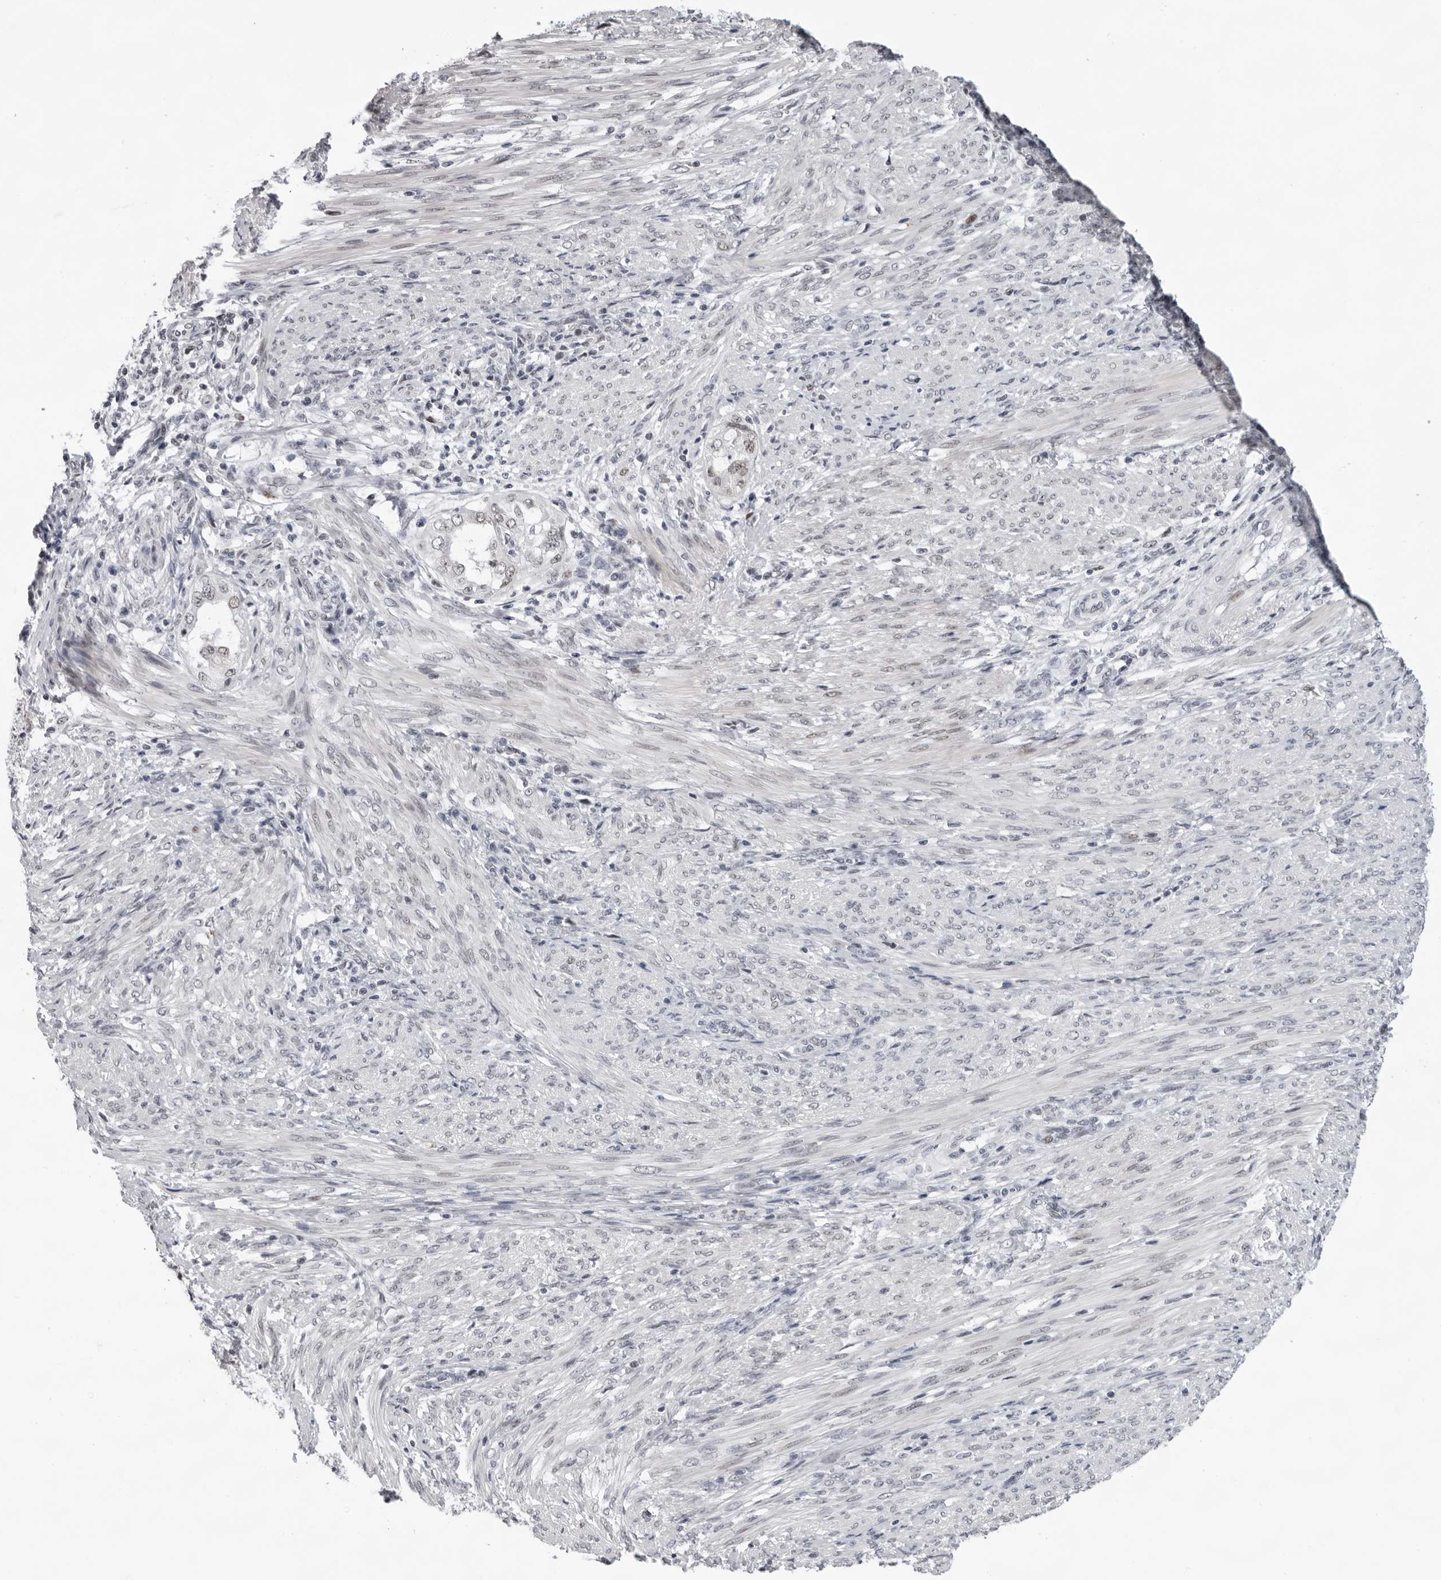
{"staining": {"intensity": "weak", "quantity": "25%-75%", "location": "nuclear"}, "tissue": "endometrial cancer", "cell_type": "Tumor cells", "image_type": "cancer", "snomed": [{"axis": "morphology", "description": "Adenocarcinoma, NOS"}, {"axis": "topography", "description": "Endometrium"}], "caption": "Immunohistochemical staining of adenocarcinoma (endometrial) displays weak nuclear protein positivity in about 25%-75% of tumor cells.", "gene": "USP1", "patient": {"sex": "female", "age": 85}}